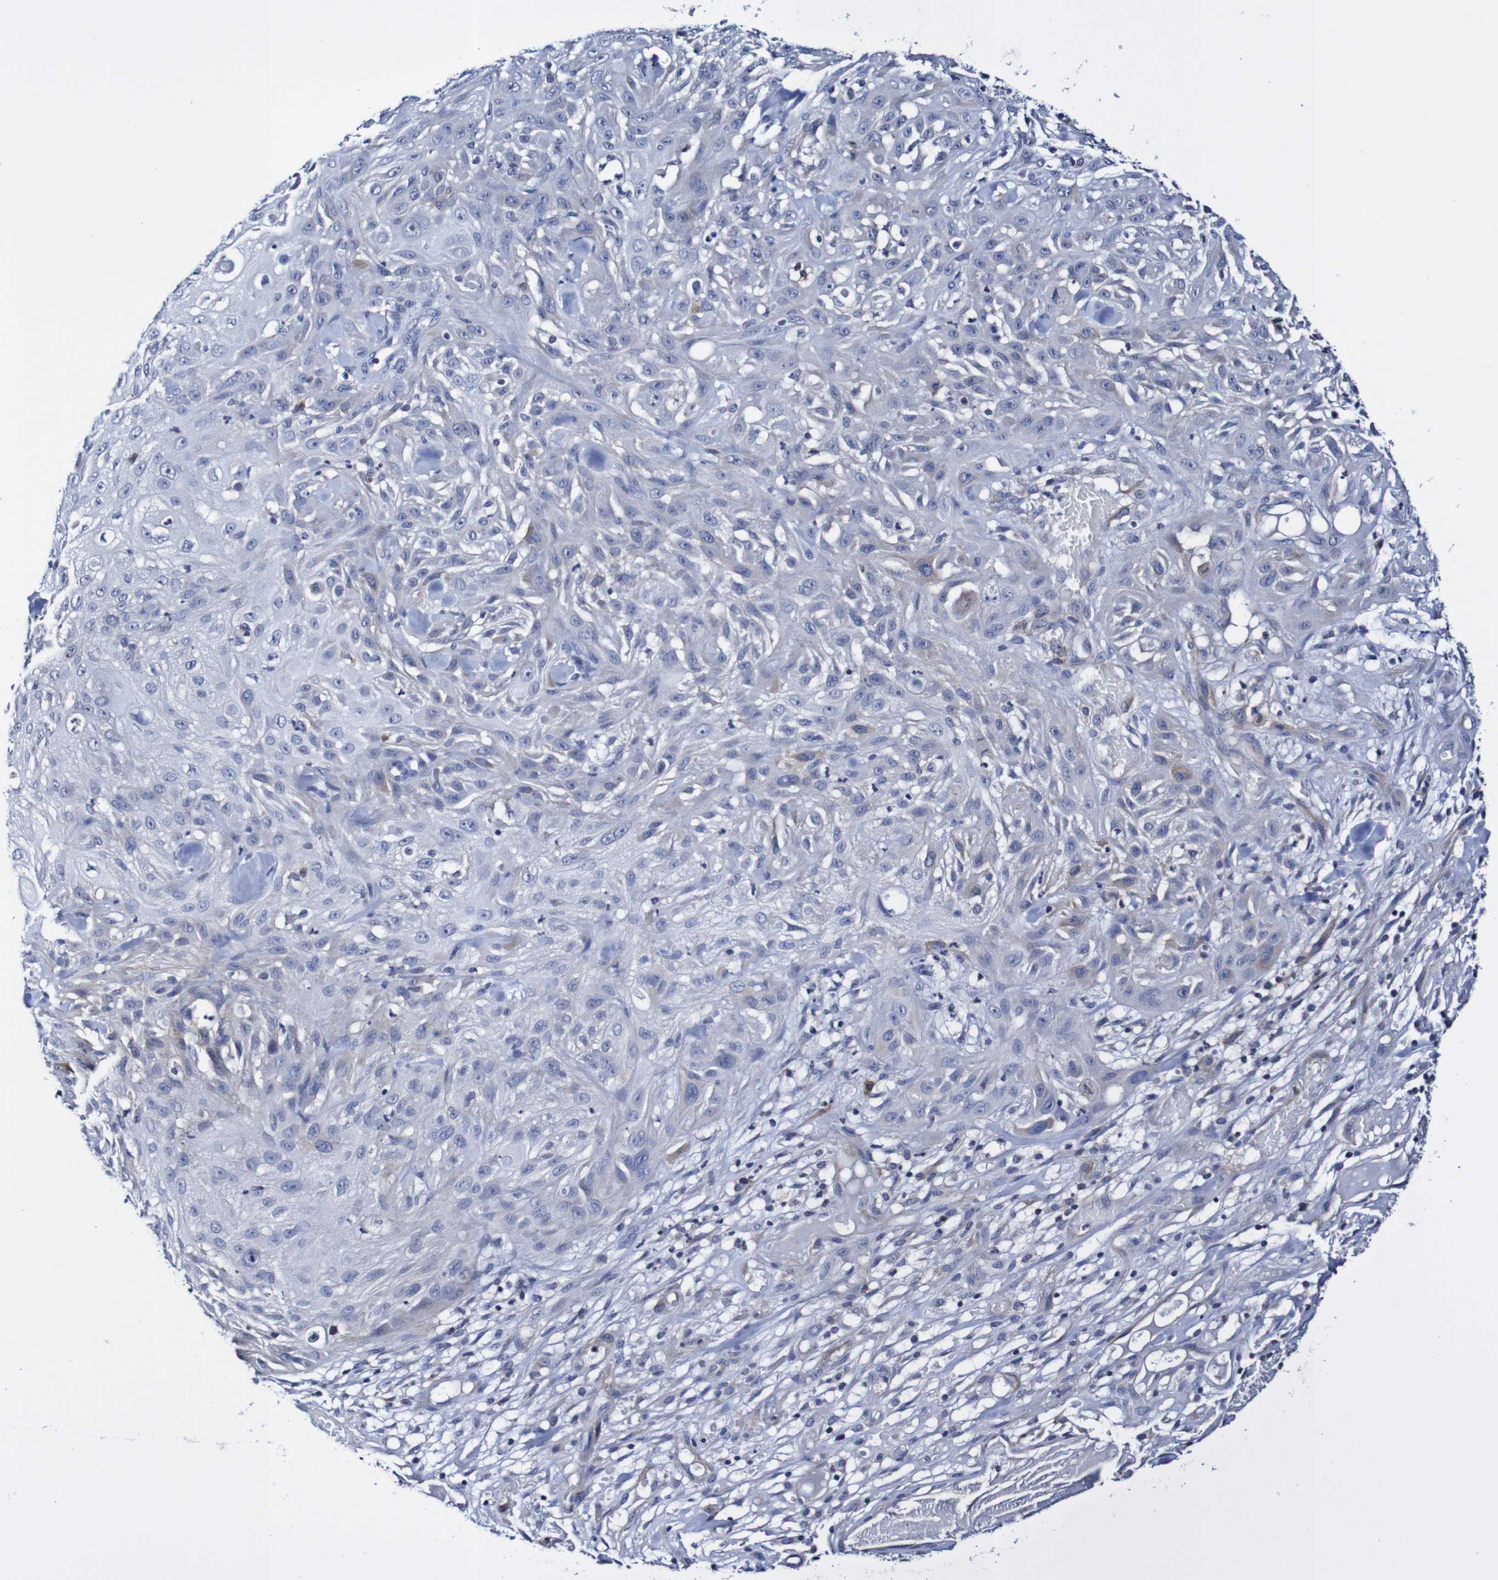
{"staining": {"intensity": "negative", "quantity": "none", "location": "none"}, "tissue": "skin cancer", "cell_type": "Tumor cells", "image_type": "cancer", "snomed": [{"axis": "morphology", "description": "Squamous cell carcinoma, NOS"}, {"axis": "topography", "description": "Skin"}], "caption": "High power microscopy micrograph of an immunohistochemistry photomicrograph of skin cancer, revealing no significant expression in tumor cells.", "gene": "ACVR1C", "patient": {"sex": "male", "age": 75}}